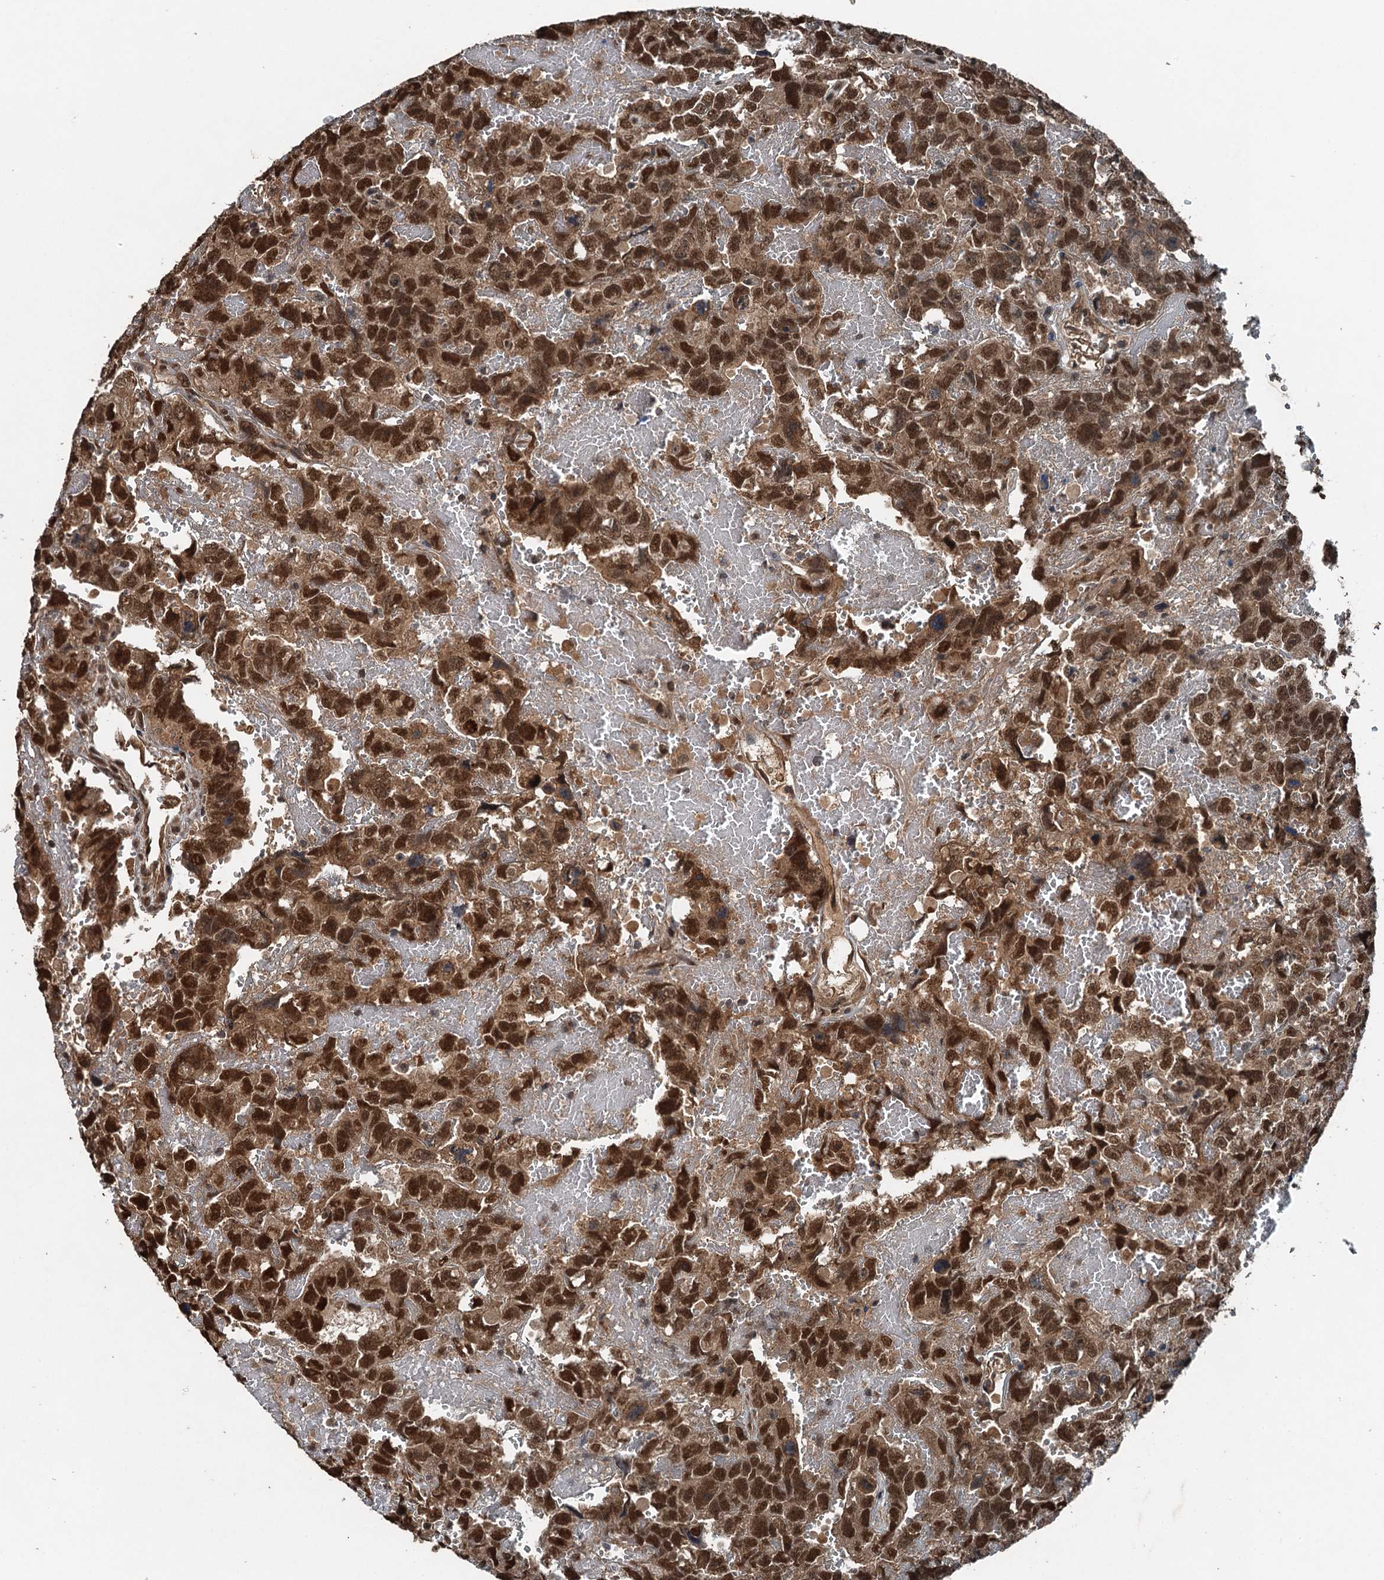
{"staining": {"intensity": "strong", "quantity": ">75%", "location": "nuclear"}, "tissue": "testis cancer", "cell_type": "Tumor cells", "image_type": "cancer", "snomed": [{"axis": "morphology", "description": "Carcinoma, Embryonal, NOS"}, {"axis": "topography", "description": "Testis"}], "caption": "The immunohistochemical stain labels strong nuclear expression in tumor cells of testis cancer tissue.", "gene": "UBXN6", "patient": {"sex": "male", "age": 45}}